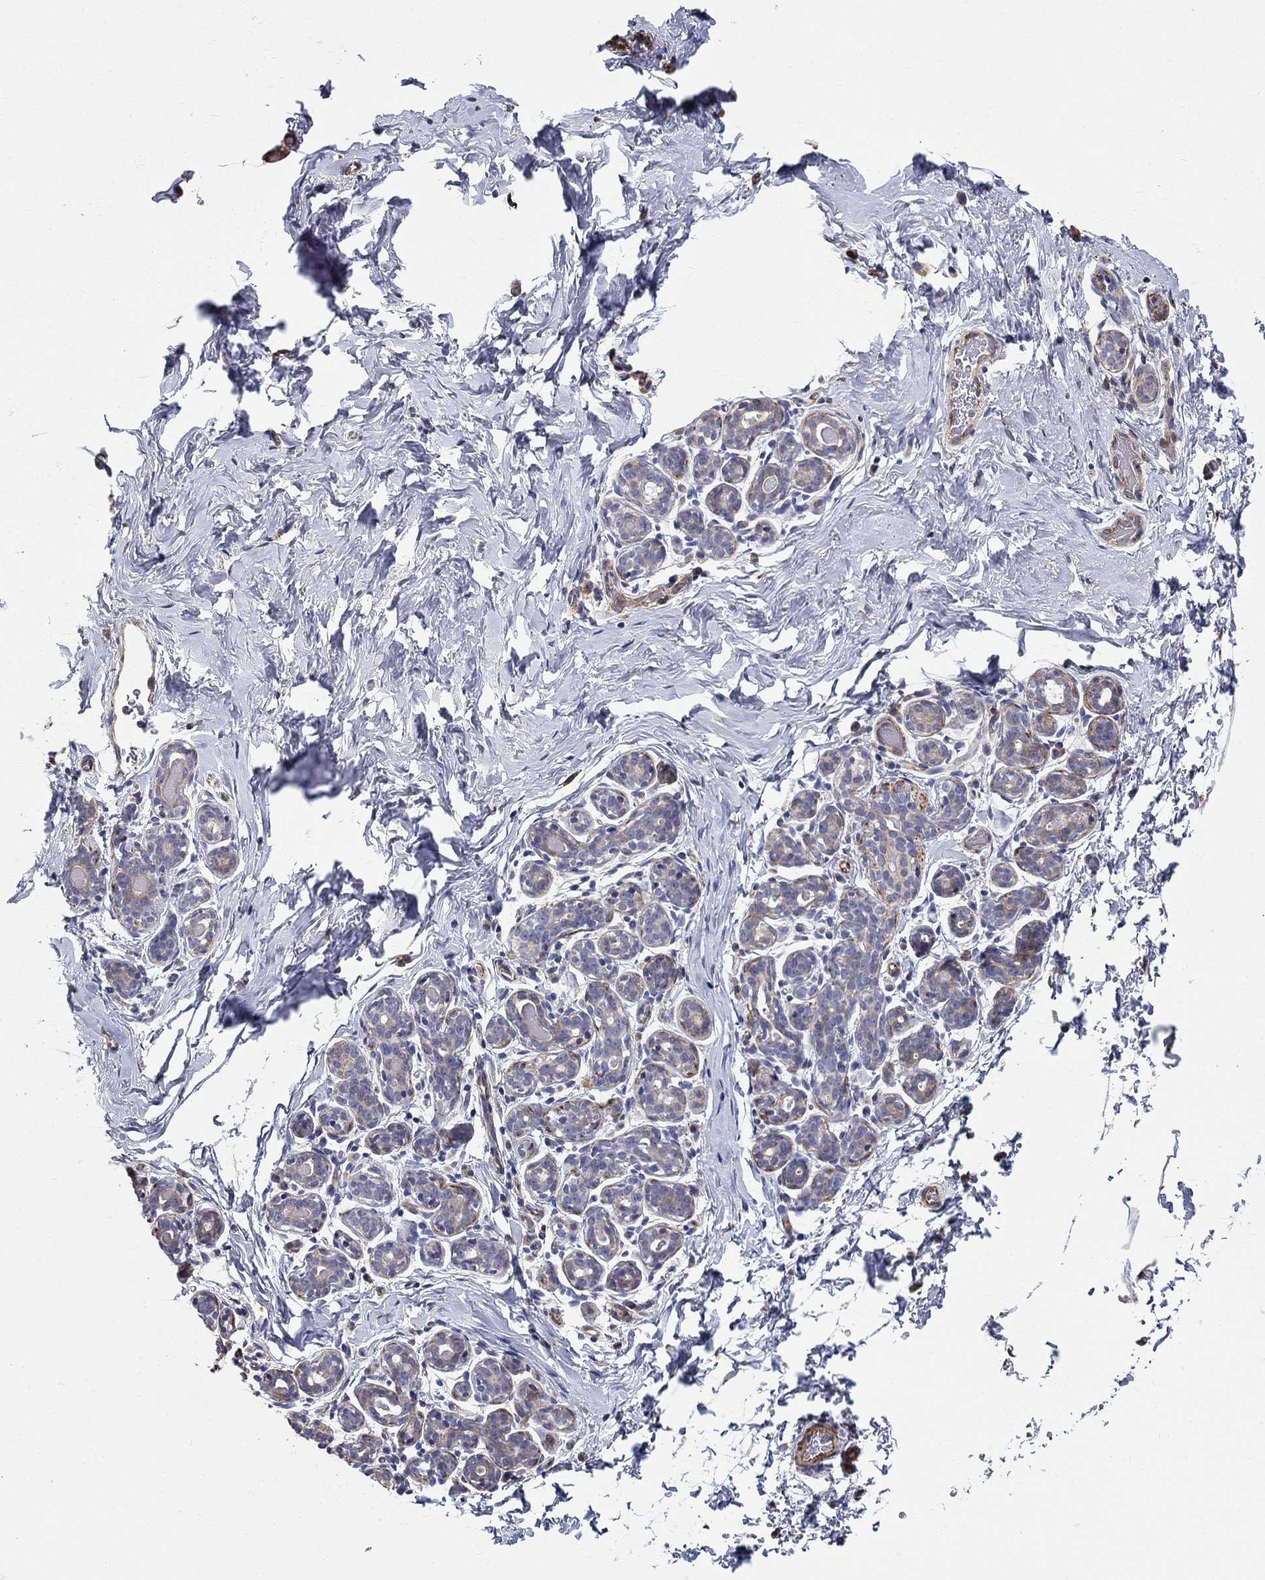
{"staining": {"intensity": "weak", "quantity": "25%-75%", "location": "cytoplasmic/membranous"}, "tissue": "breast", "cell_type": "Adipocytes", "image_type": "normal", "snomed": [{"axis": "morphology", "description": "Normal tissue, NOS"}, {"axis": "topography", "description": "Skin"}, {"axis": "topography", "description": "Breast"}], "caption": "A high-resolution histopathology image shows IHC staining of benign breast, which shows weak cytoplasmic/membranous positivity in about 25%-75% of adipocytes. The staining is performed using DAB (3,3'-diaminobenzidine) brown chromogen to label protein expression. The nuclei are counter-stained blue using hematoxylin.", "gene": "NPHP1", "patient": {"sex": "female", "age": 43}}